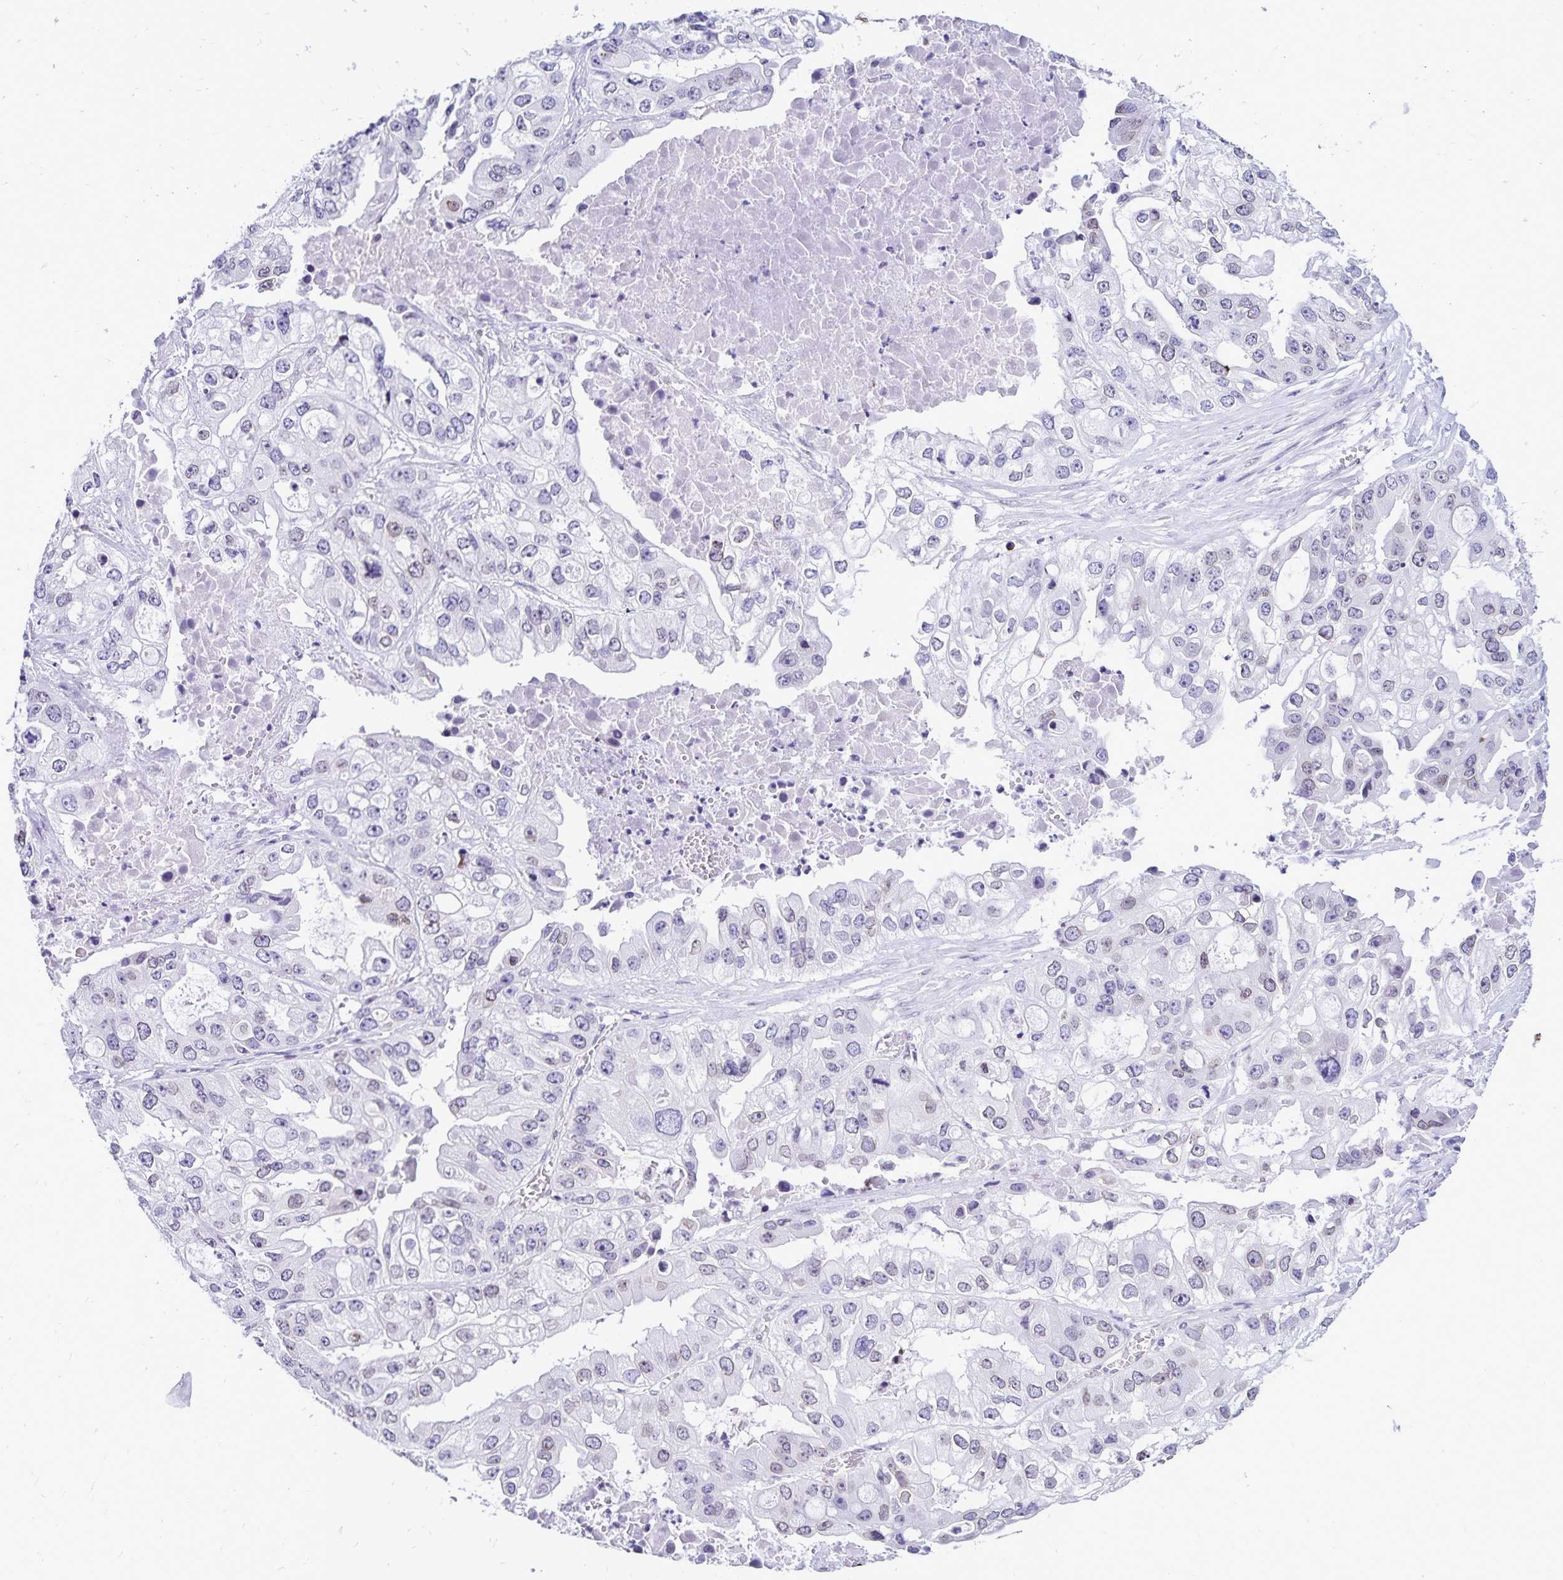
{"staining": {"intensity": "negative", "quantity": "none", "location": "none"}, "tissue": "ovarian cancer", "cell_type": "Tumor cells", "image_type": "cancer", "snomed": [{"axis": "morphology", "description": "Cystadenocarcinoma, serous, NOS"}, {"axis": "topography", "description": "Ovary"}], "caption": "Immunohistochemistry photomicrograph of neoplastic tissue: ovarian cancer (serous cystadenocarcinoma) stained with DAB displays no significant protein positivity in tumor cells. The staining is performed using DAB brown chromogen with nuclei counter-stained in using hematoxylin.", "gene": "FAM166C", "patient": {"sex": "female", "age": 56}}